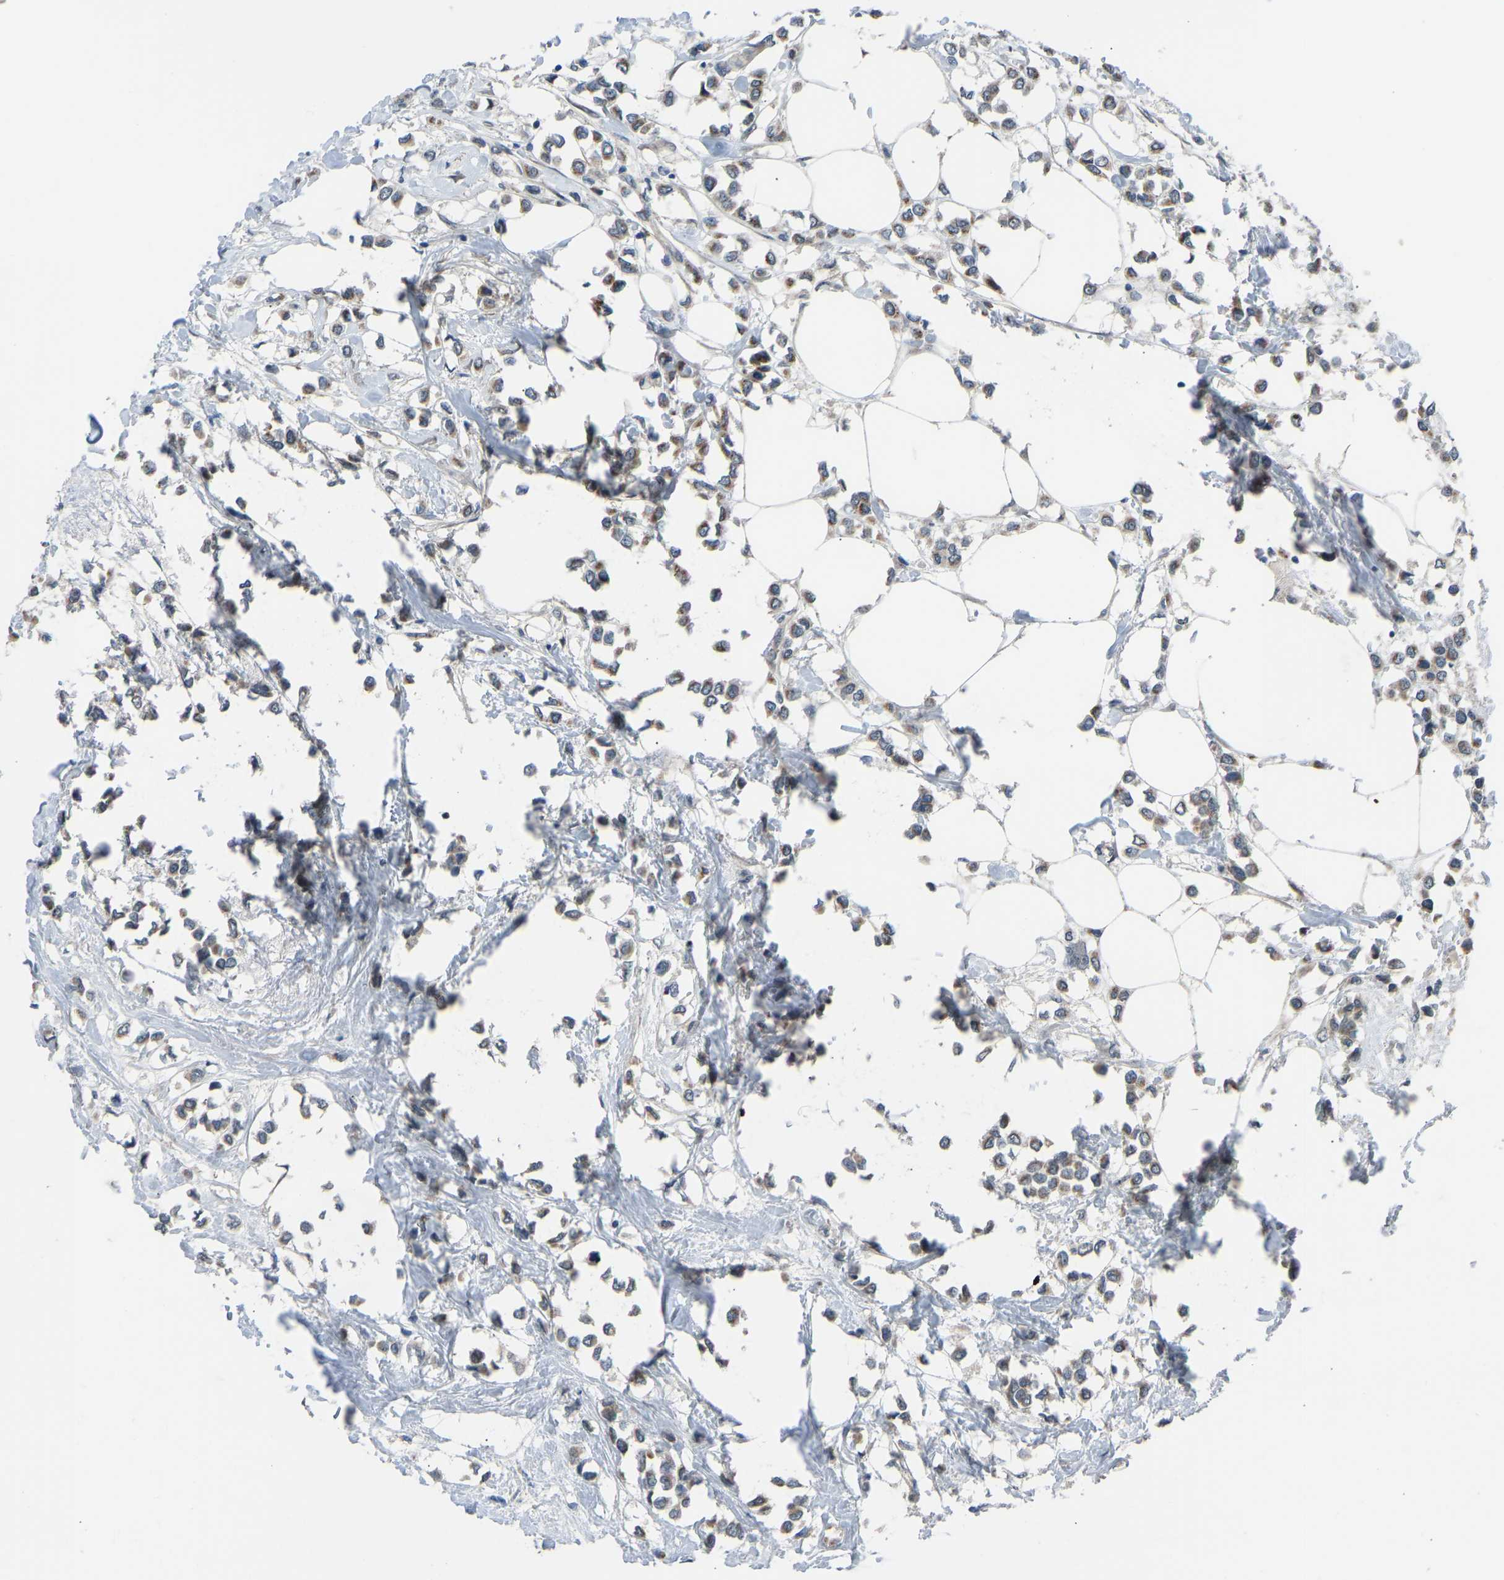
{"staining": {"intensity": "moderate", "quantity": ">75%", "location": "cytoplasmic/membranous"}, "tissue": "breast cancer", "cell_type": "Tumor cells", "image_type": "cancer", "snomed": [{"axis": "morphology", "description": "Lobular carcinoma"}, {"axis": "topography", "description": "Breast"}], "caption": "A high-resolution micrograph shows immunohistochemistry (IHC) staining of breast lobular carcinoma, which reveals moderate cytoplasmic/membranous expression in about >75% of tumor cells.", "gene": "CDK2AP1", "patient": {"sex": "female", "age": 51}}